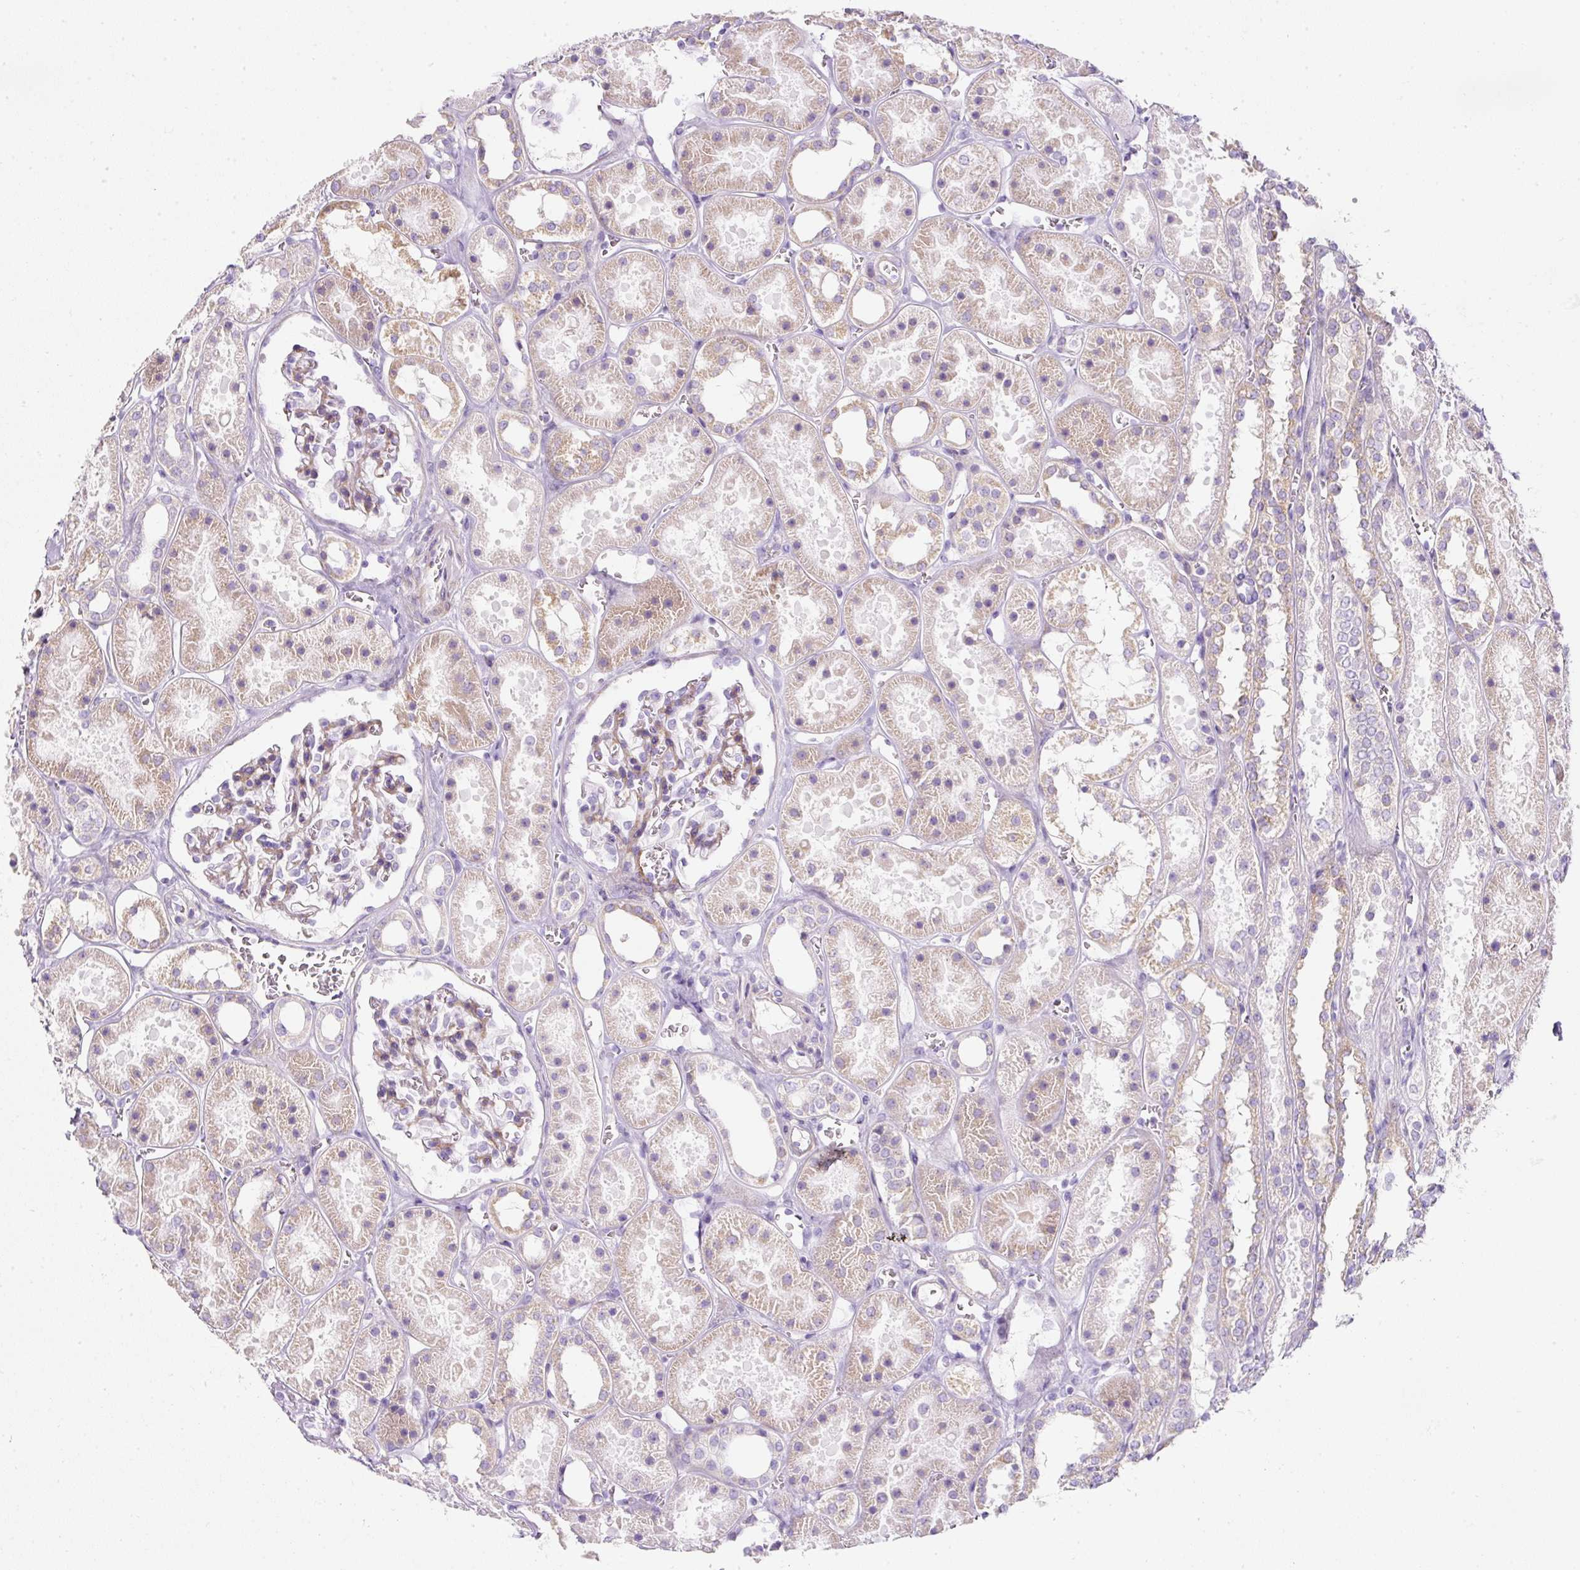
{"staining": {"intensity": "weak", "quantity": "25%-75%", "location": "cytoplasmic/membranous"}, "tissue": "kidney", "cell_type": "Cells in glomeruli", "image_type": "normal", "snomed": [{"axis": "morphology", "description": "Normal tissue, NOS"}, {"axis": "topography", "description": "Kidney"}], "caption": "IHC histopathology image of normal kidney: human kidney stained using immunohistochemistry reveals low levels of weak protein expression localized specifically in the cytoplasmic/membranous of cells in glomeruli, appearing as a cytoplasmic/membranous brown color.", "gene": "ERAP2", "patient": {"sex": "female", "age": 41}}